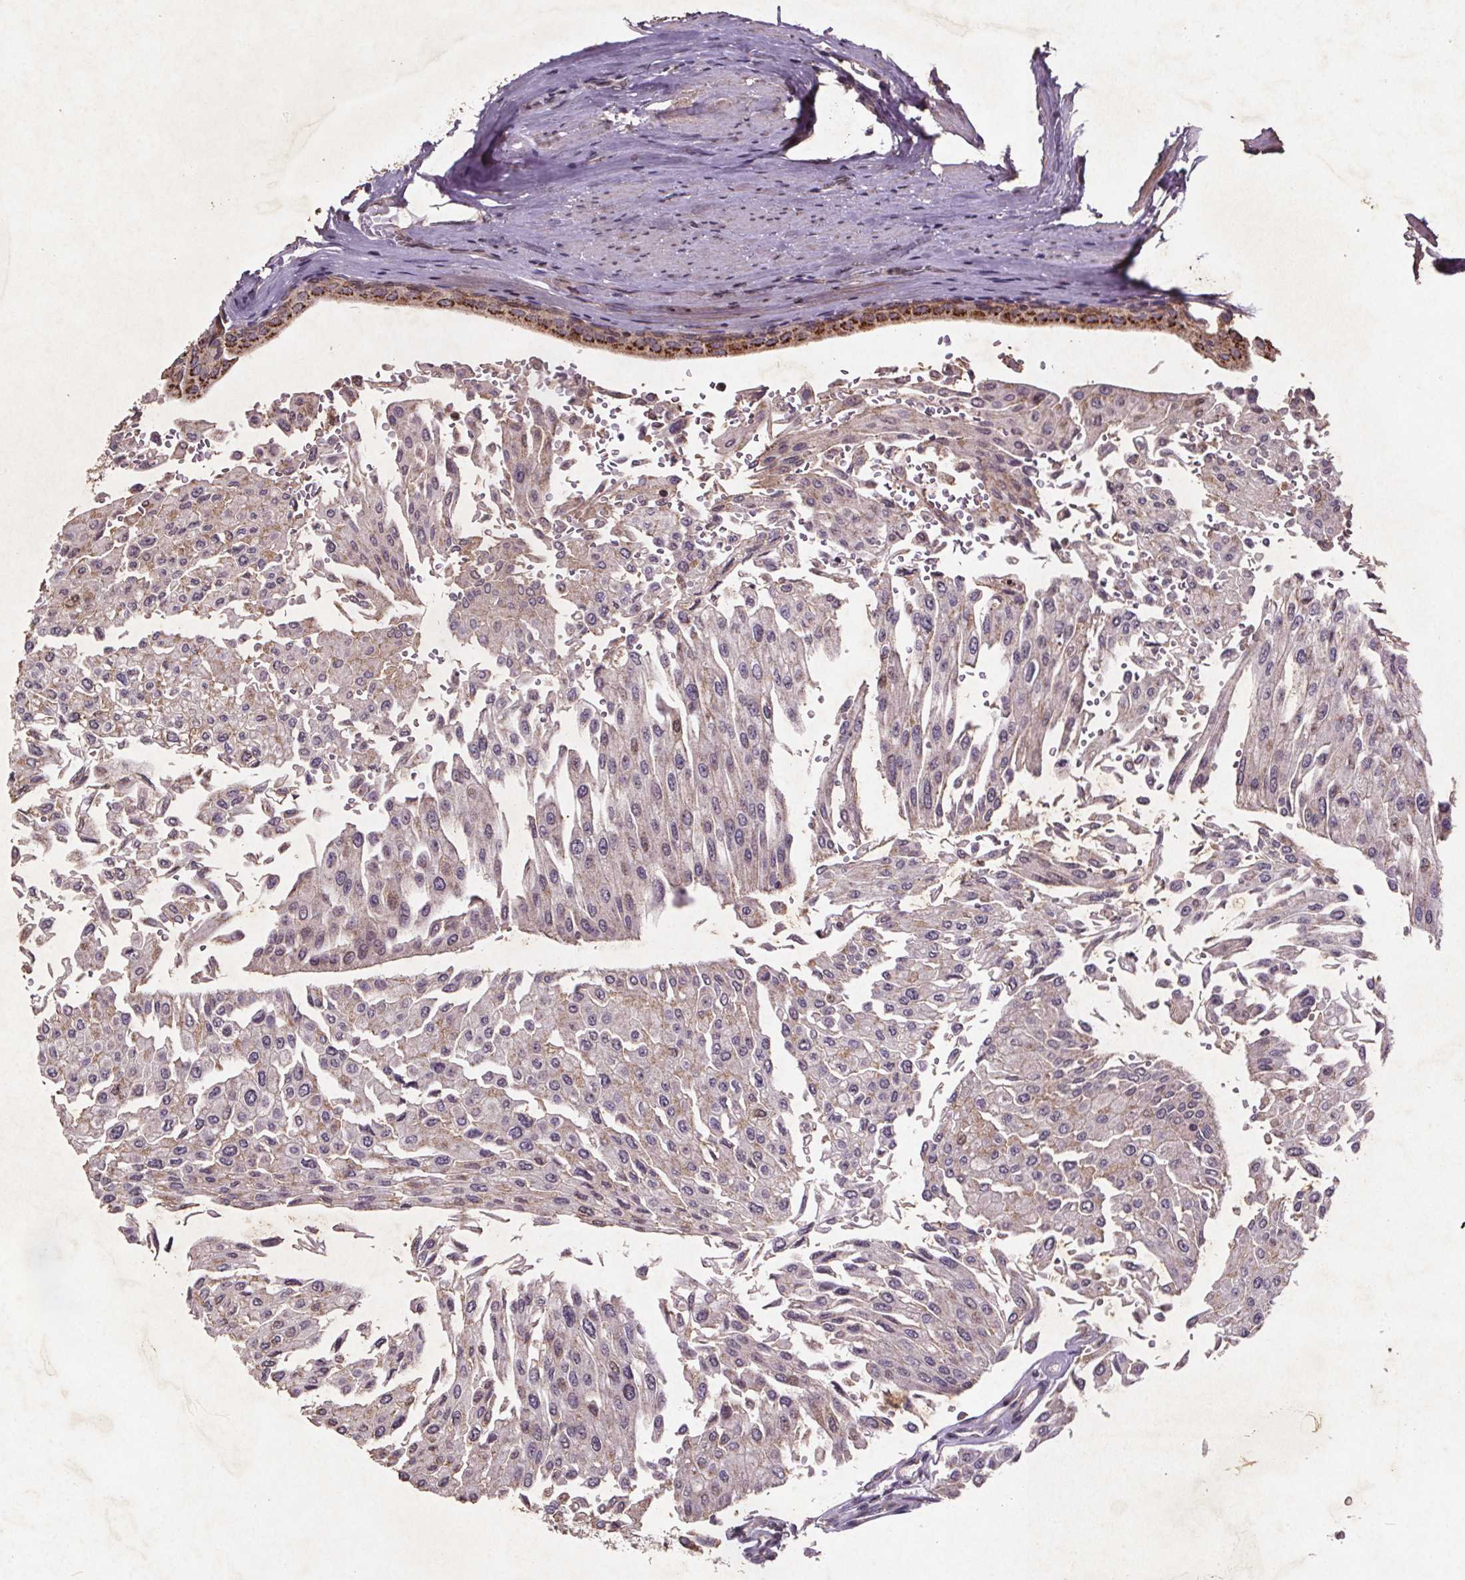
{"staining": {"intensity": "weak", "quantity": "<25%", "location": "nuclear"}, "tissue": "urothelial cancer", "cell_type": "Tumor cells", "image_type": "cancer", "snomed": [{"axis": "morphology", "description": "Urothelial carcinoma, NOS"}, {"axis": "topography", "description": "Urinary bladder"}], "caption": "Urothelial cancer stained for a protein using immunohistochemistry (IHC) reveals no positivity tumor cells.", "gene": "STRN3", "patient": {"sex": "male", "age": 67}}